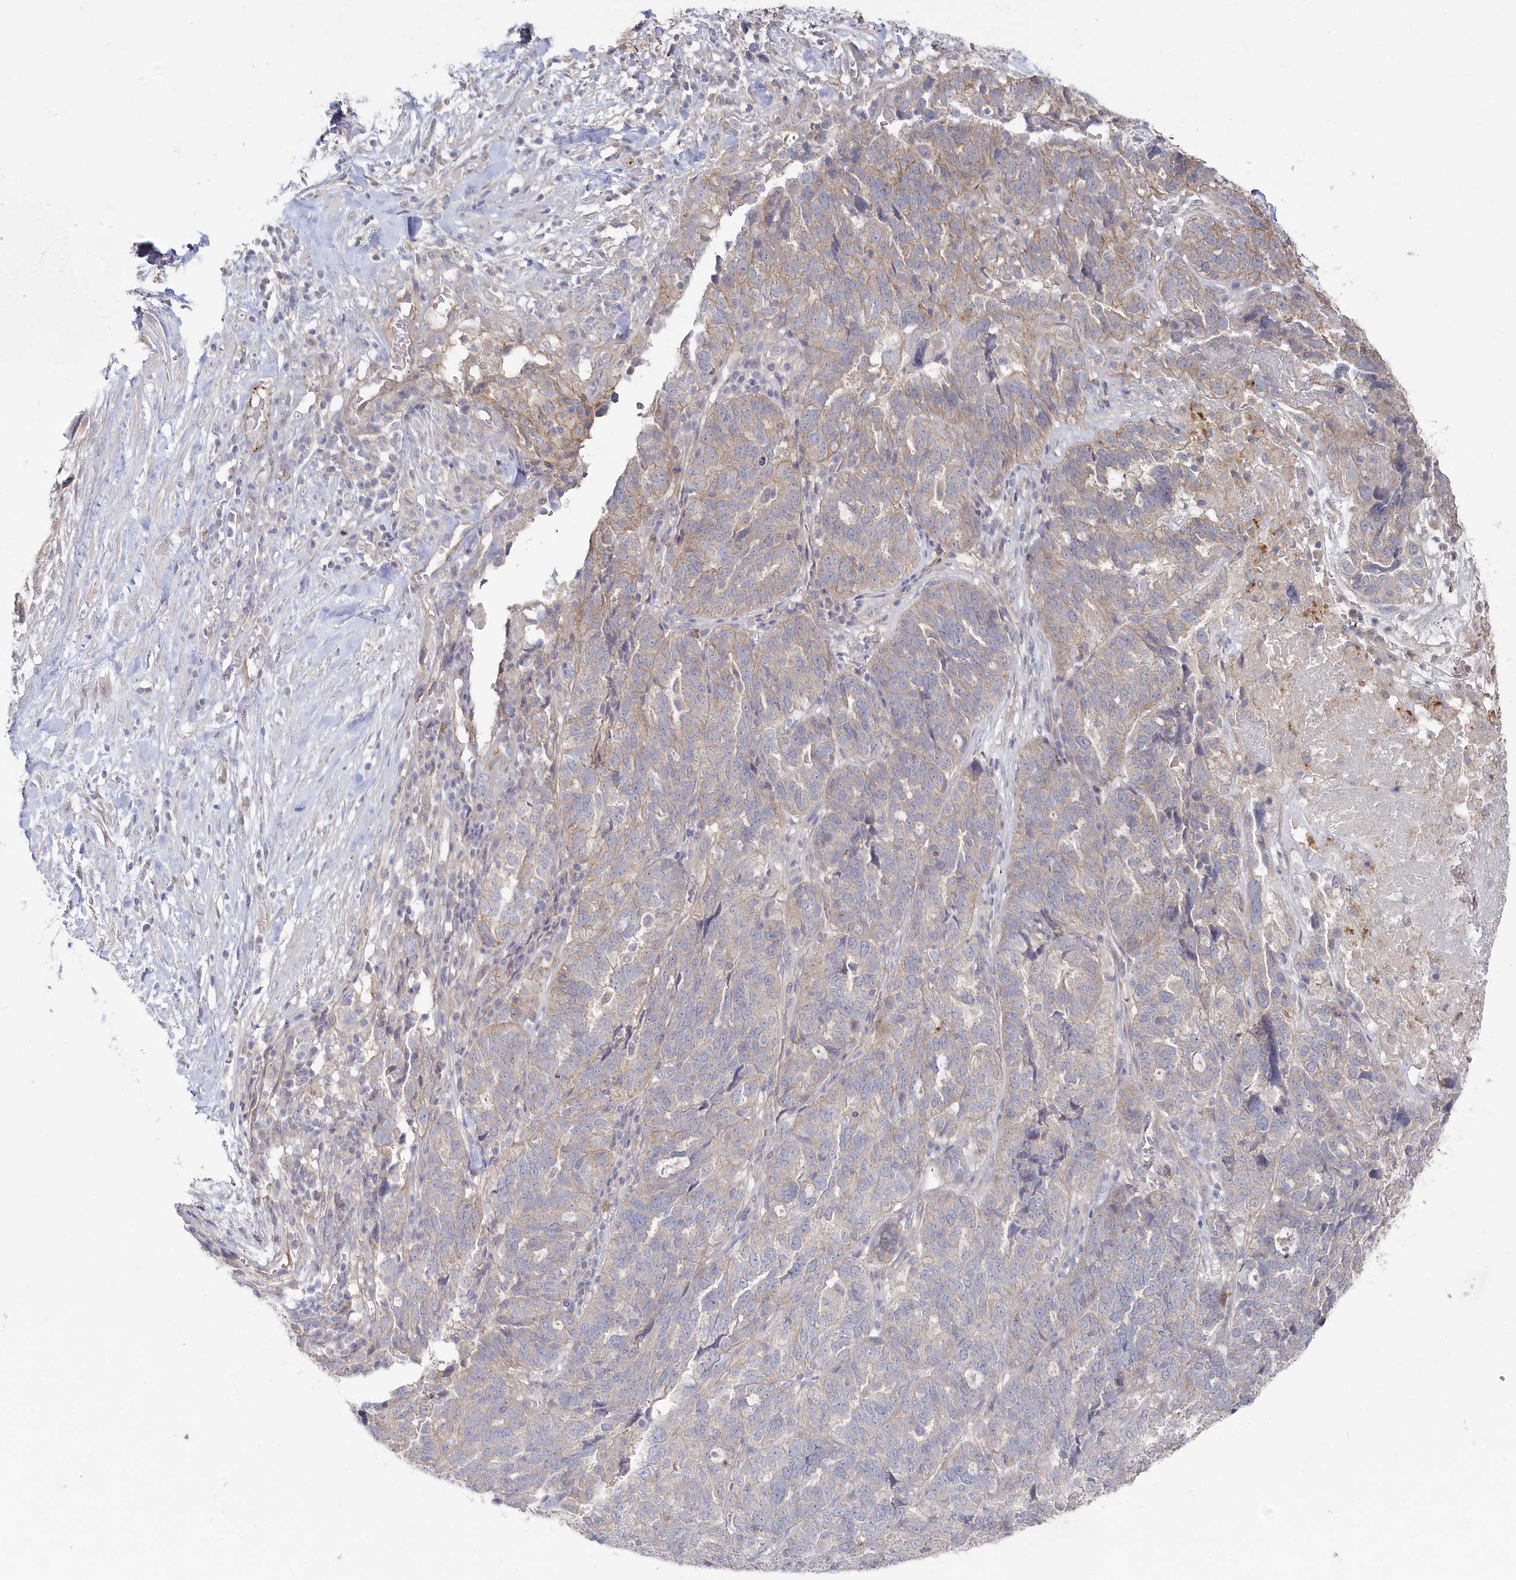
{"staining": {"intensity": "negative", "quantity": "none", "location": "none"}, "tissue": "ovarian cancer", "cell_type": "Tumor cells", "image_type": "cancer", "snomed": [{"axis": "morphology", "description": "Cystadenocarcinoma, serous, NOS"}, {"axis": "topography", "description": "Ovary"}], "caption": "Tumor cells show no significant protein positivity in ovarian cancer (serous cystadenocarcinoma).", "gene": "TGFBRAP1", "patient": {"sex": "female", "age": 59}}